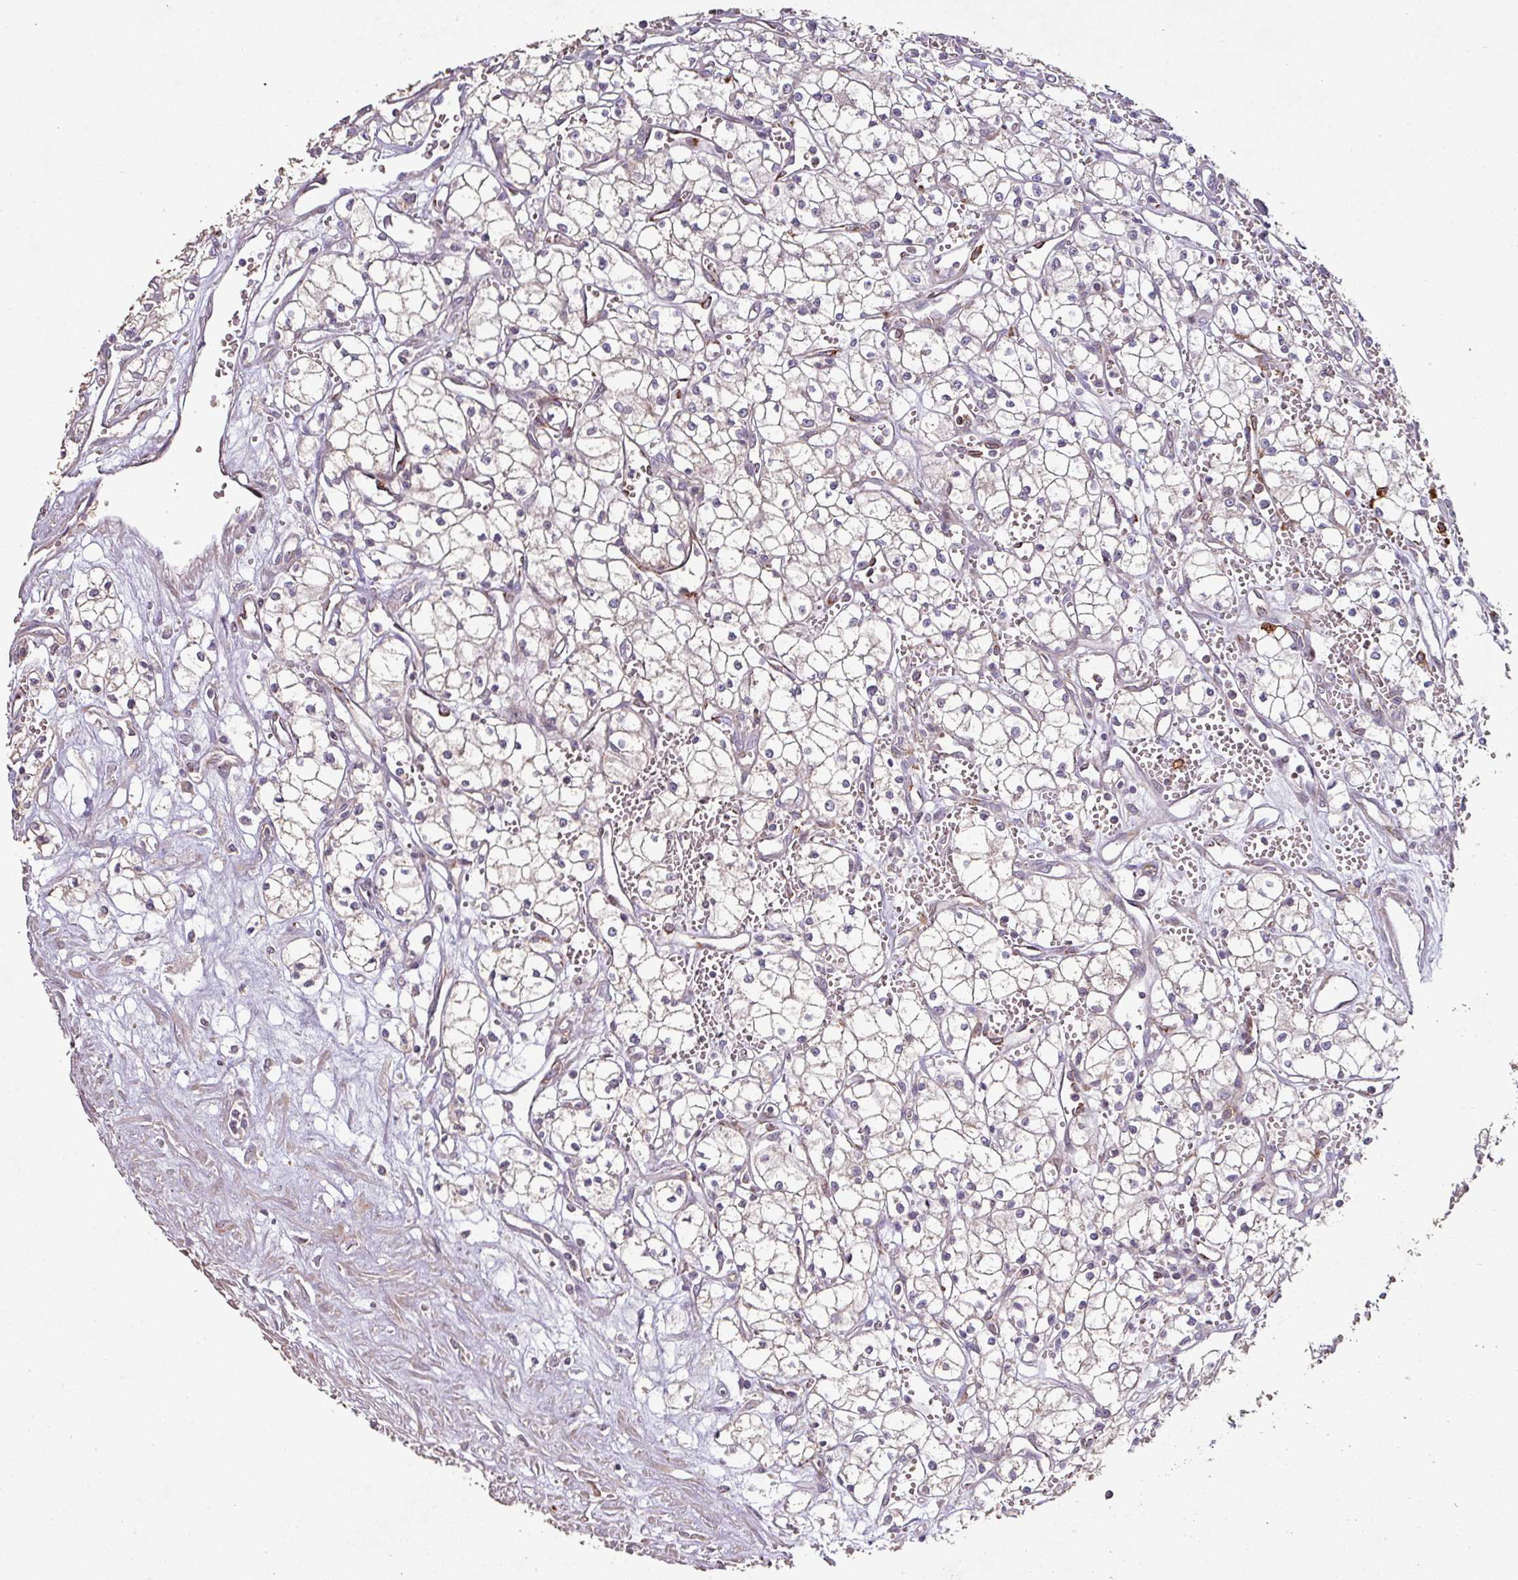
{"staining": {"intensity": "weak", "quantity": "<25%", "location": "cytoplasmic/membranous"}, "tissue": "renal cancer", "cell_type": "Tumor cells", "image_type": "cancer", "snomed": [{"axis": "morphology", "description": "Adenocarcinoma, NOS"}, {"axis": "topography", "description": "Kidney"}], "caption": "High power microscopy image of an immunohistochemistry micrograph of adenocarcinoma (renal), revealing no significant expression in tumor cells.", "gene": "RPL23A", "patient": {"sex": "male", "age": 59}}